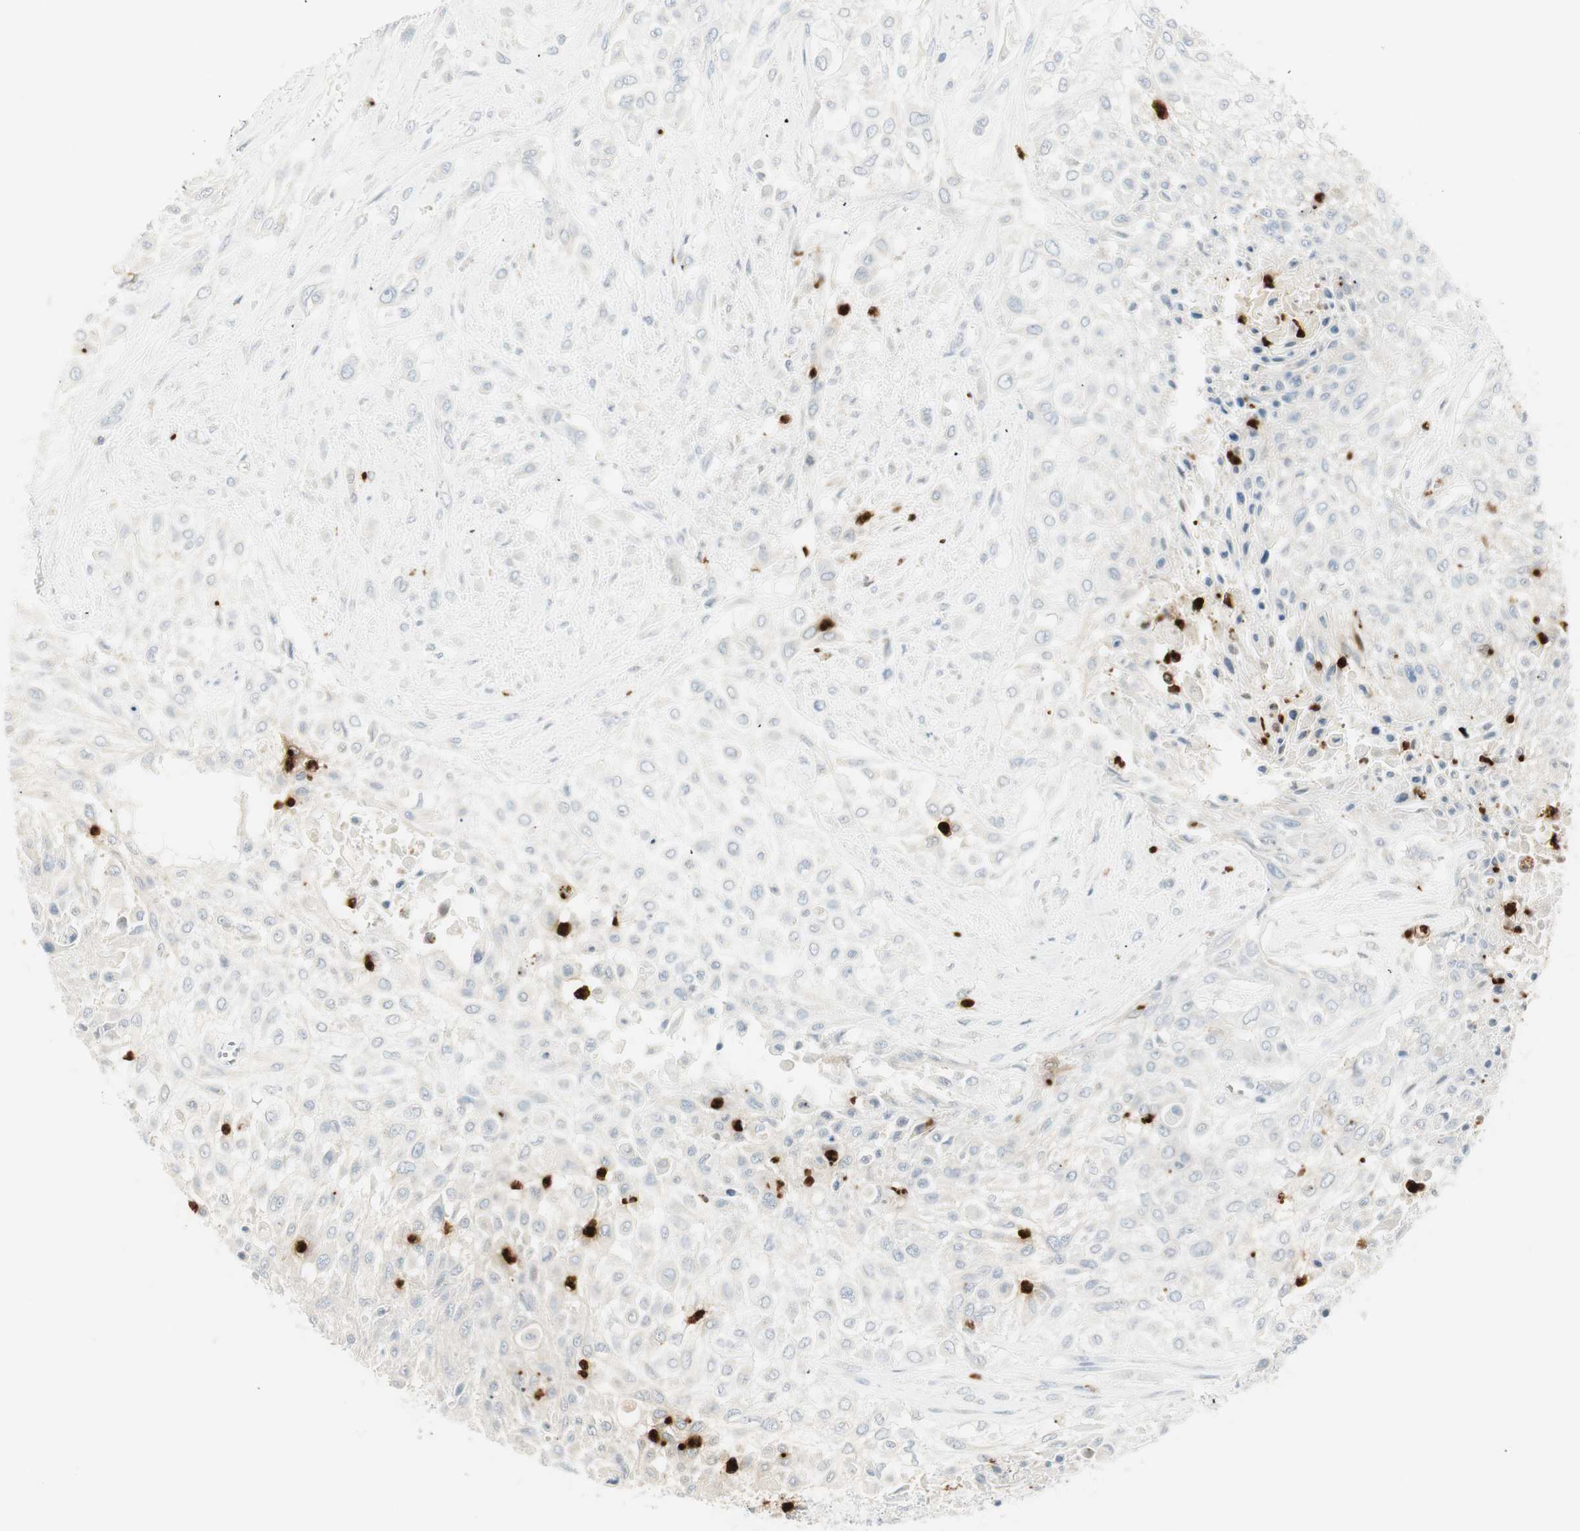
{"staining": {"intensity": "negative", "quantity": "none", "location": "none"}, "tissue": "urothelial cancer", "cell_type": "Tumor cells", "image_type": "cancer", "snomed": [{"axis": "morphology", "description": "Urothelial carcinoma, High grade"}, {"axis": "topography", "description": "Urinary bladder"}], "caption": "Tumor cells show no significant protein staining in urothelial cancer. (Stains: DAB (3,3'-diaminobenzidine) IHC with hematoxylin counter stain, Microscopy: brightfield microscopy at high magnification).", "gene": "PRTN3", "patient": {"sex": "male", "age": 57}}